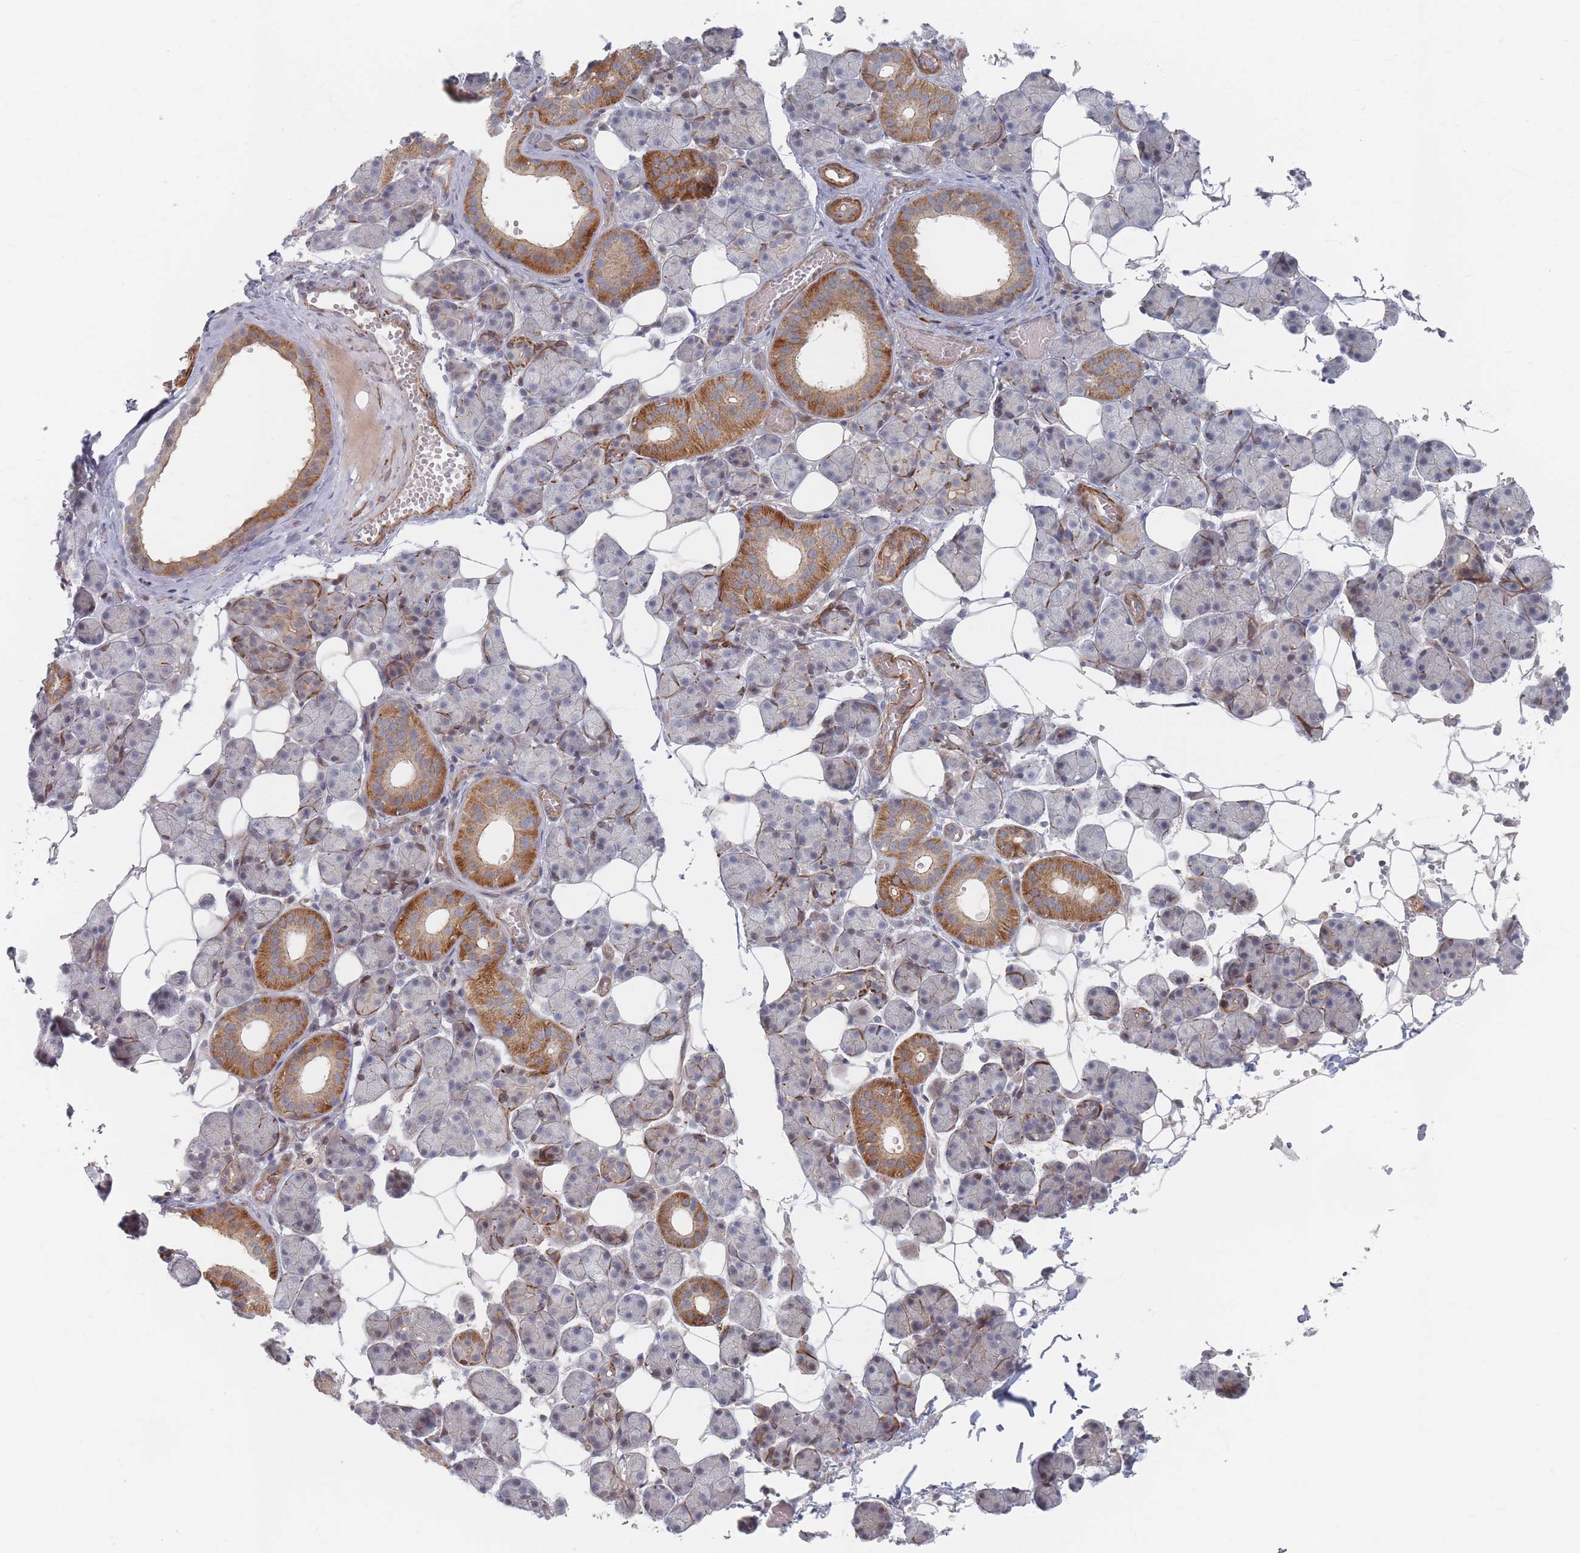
{"staining": {"intensity": "moderate", "quantity": "25%-75%", "location": "cytoplasmic/membranous"}, "tissue": "salivary gland", "cell_type": "Glandular cells", "image_type": "normal", "snomed": [{"axis": "morphology", "description": "Normal tissue, NOS"}, {"axis": "topography", "description": "Salivary gland"}], "caption": "Immunohistochemistry (IHC) (DAB (3,3'-diaminobenzidine)) staining of unremarkable human salivary gland shows moderate cytoplasmic/membranous protein staining in about 25%-75% of glandular cells.", "gene": "ZKSCAN7", "patient": {"sex": "female", "age": 33}}